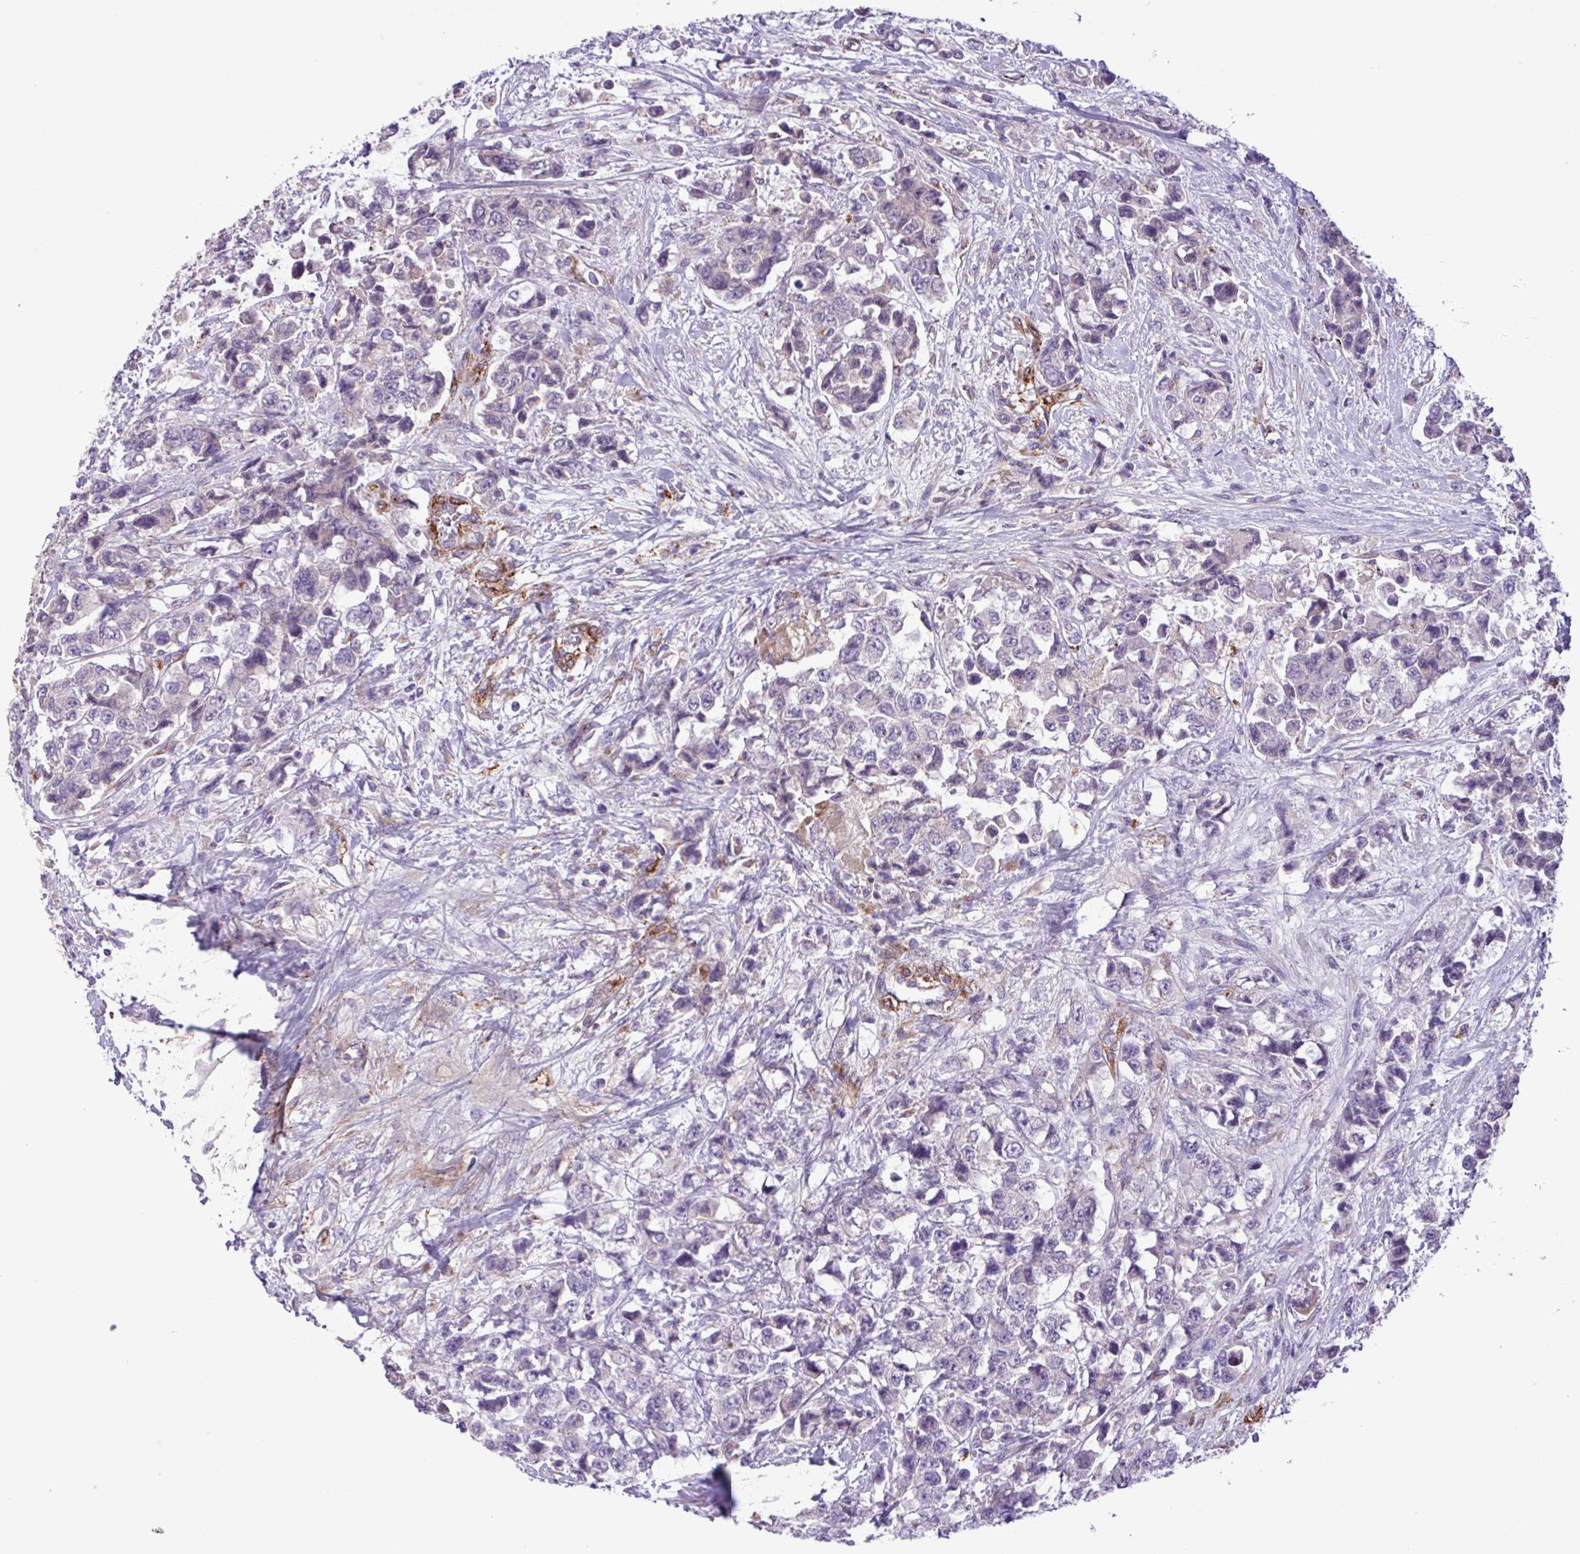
{"staining": {"intensity": "negative", "quantity": "none", "location": "none"}, "tissue": "urothelial cancer", "cell_type": "Tumor cells", "image_type": "cancer", "snomed": [{"axis": "morphology", "description": "Urothelial carcinoma, High grade"}, {"axis": "topography", "description": "Urinary bladder"}], "caption": "There is no significant expression in tumor cells of urothelial carcinoma (high-grade).", "gene": "CD248", "patient": {"sex": "female", "age": 78}}